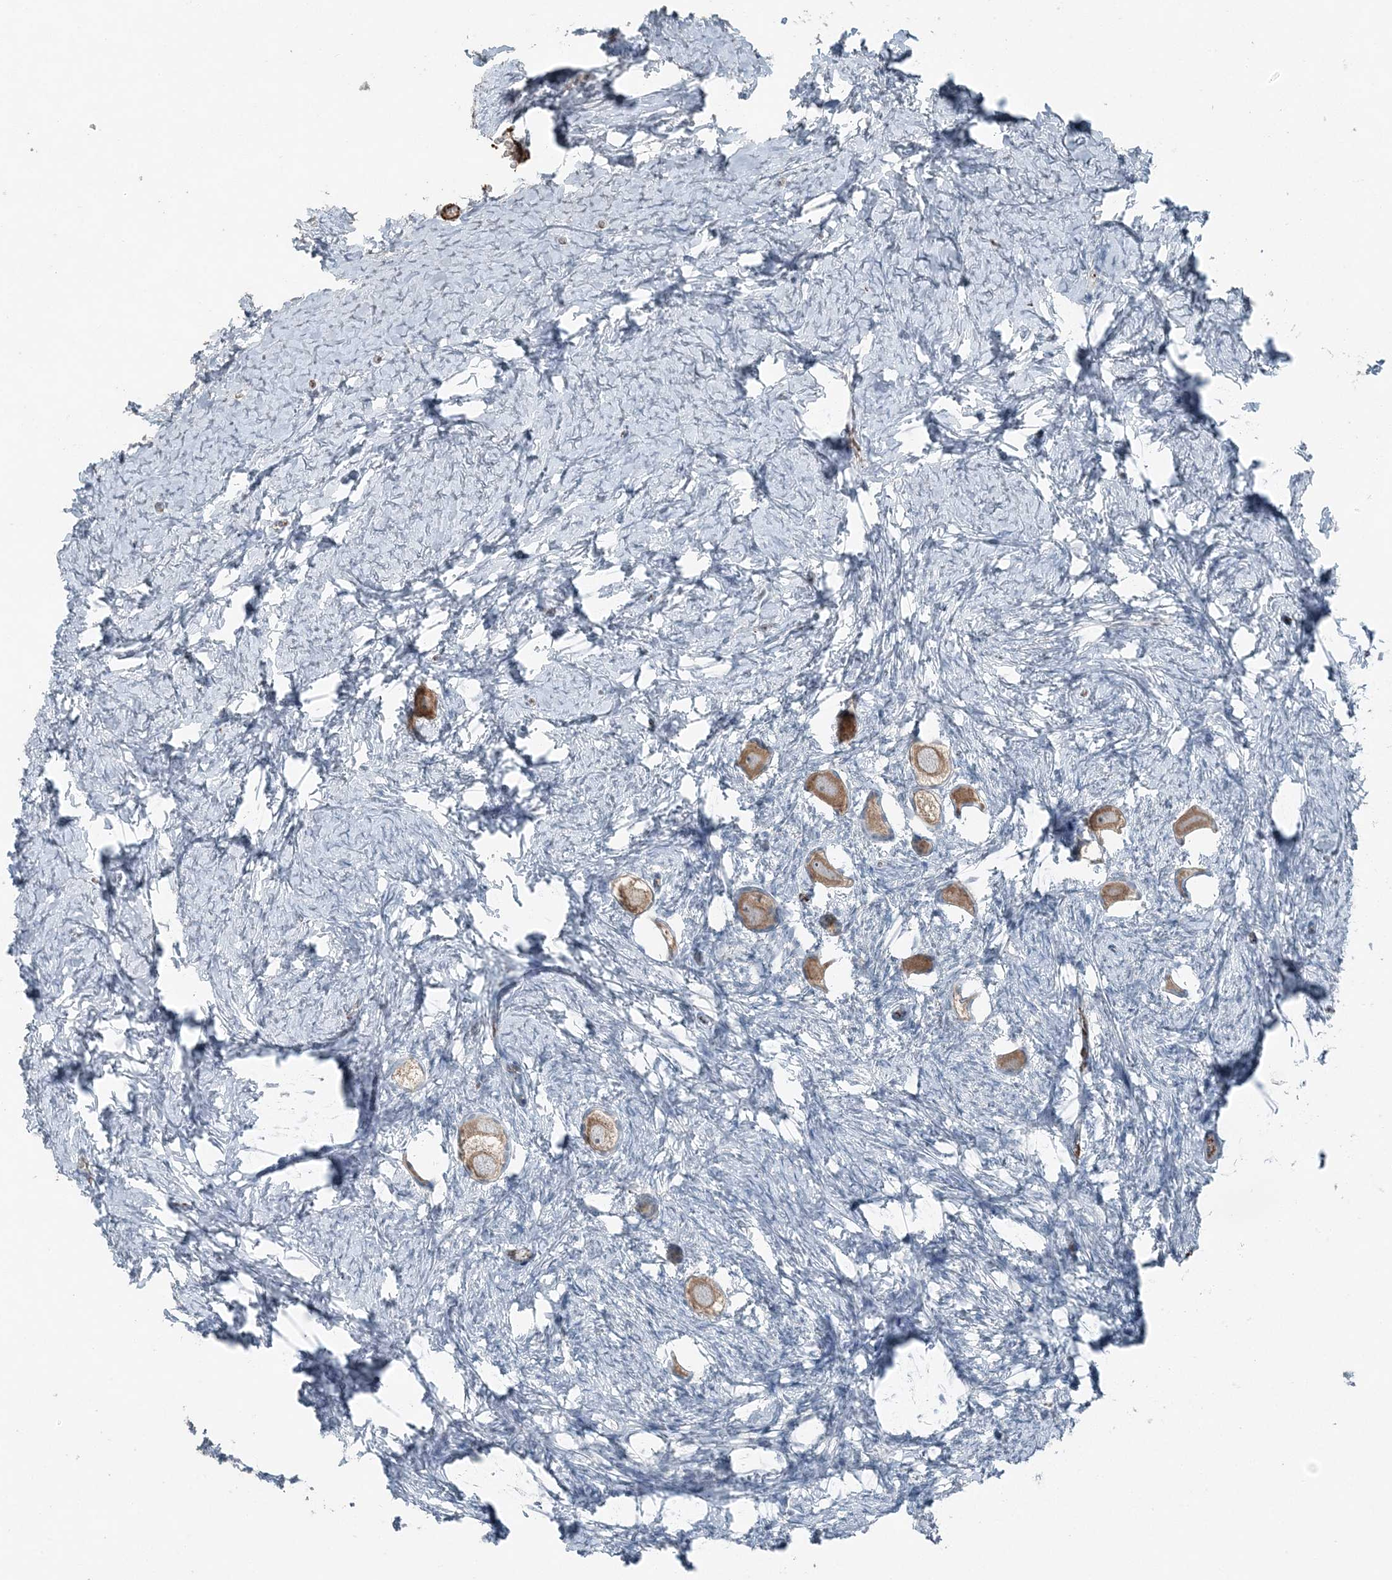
{"staining": {"intensity": "moderate", "quantity": ">75%", "location": "cytoplasmic/membranous"}, "tissue": "ovary", "cell_type": "Follicle cells", "image_type": "normal", "snomed": [{"axis": "morphology", "description": "Normal tissue, NOS"}, {"axis": "topography", "description": "Ovary"}], "caption": "Immunohistochemistry photomicrograph of benign ovary: human ovary stained using immunohistochemistry (IHC) reveals medium levels of moderate protein expression localized specifically in the cytoplasmic/membranous of follicle cells, appearing as a cytoplasmic/membranous brown color.", "gene": "ELOVL7", "patient": {"sex": "female", "age": 27}}